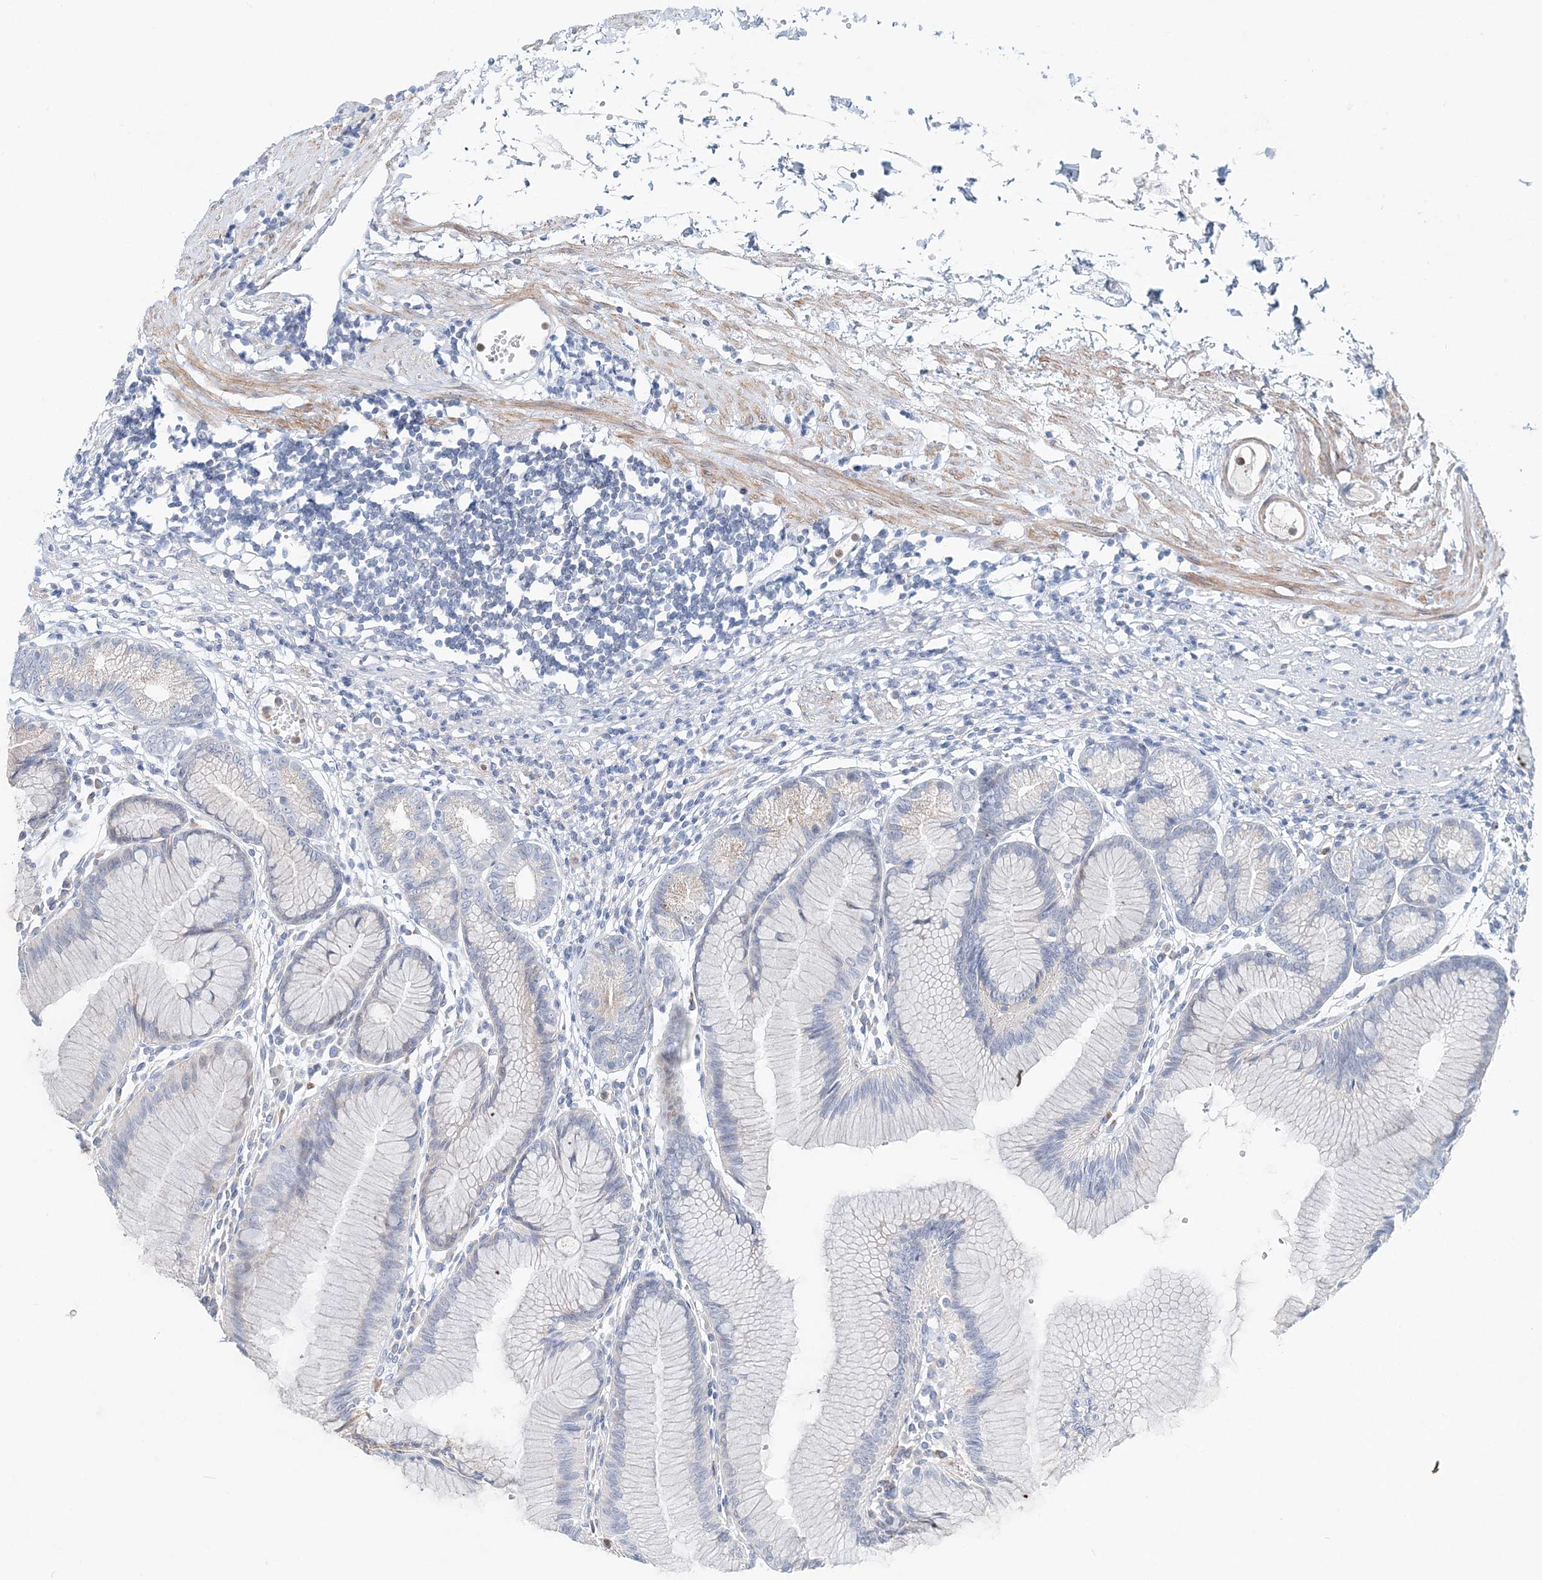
{"staining": {"intensity": "negative", "quantity": "none", "location": "none"}, "tissue": "stomach", "cell_type": "Glandular cells", "image_type": "normal", "snomed": [{"axis": "morphology", "description": "Normal tissue, NOS"}, {"axis": "topography", "description": "Stomach"}], "caption": "This is an IHC micrograph of normal human stomach. There is no staining in glandular cells.", "gene": "DNAH5", "patient": {"sex": "female", "age": 57}}